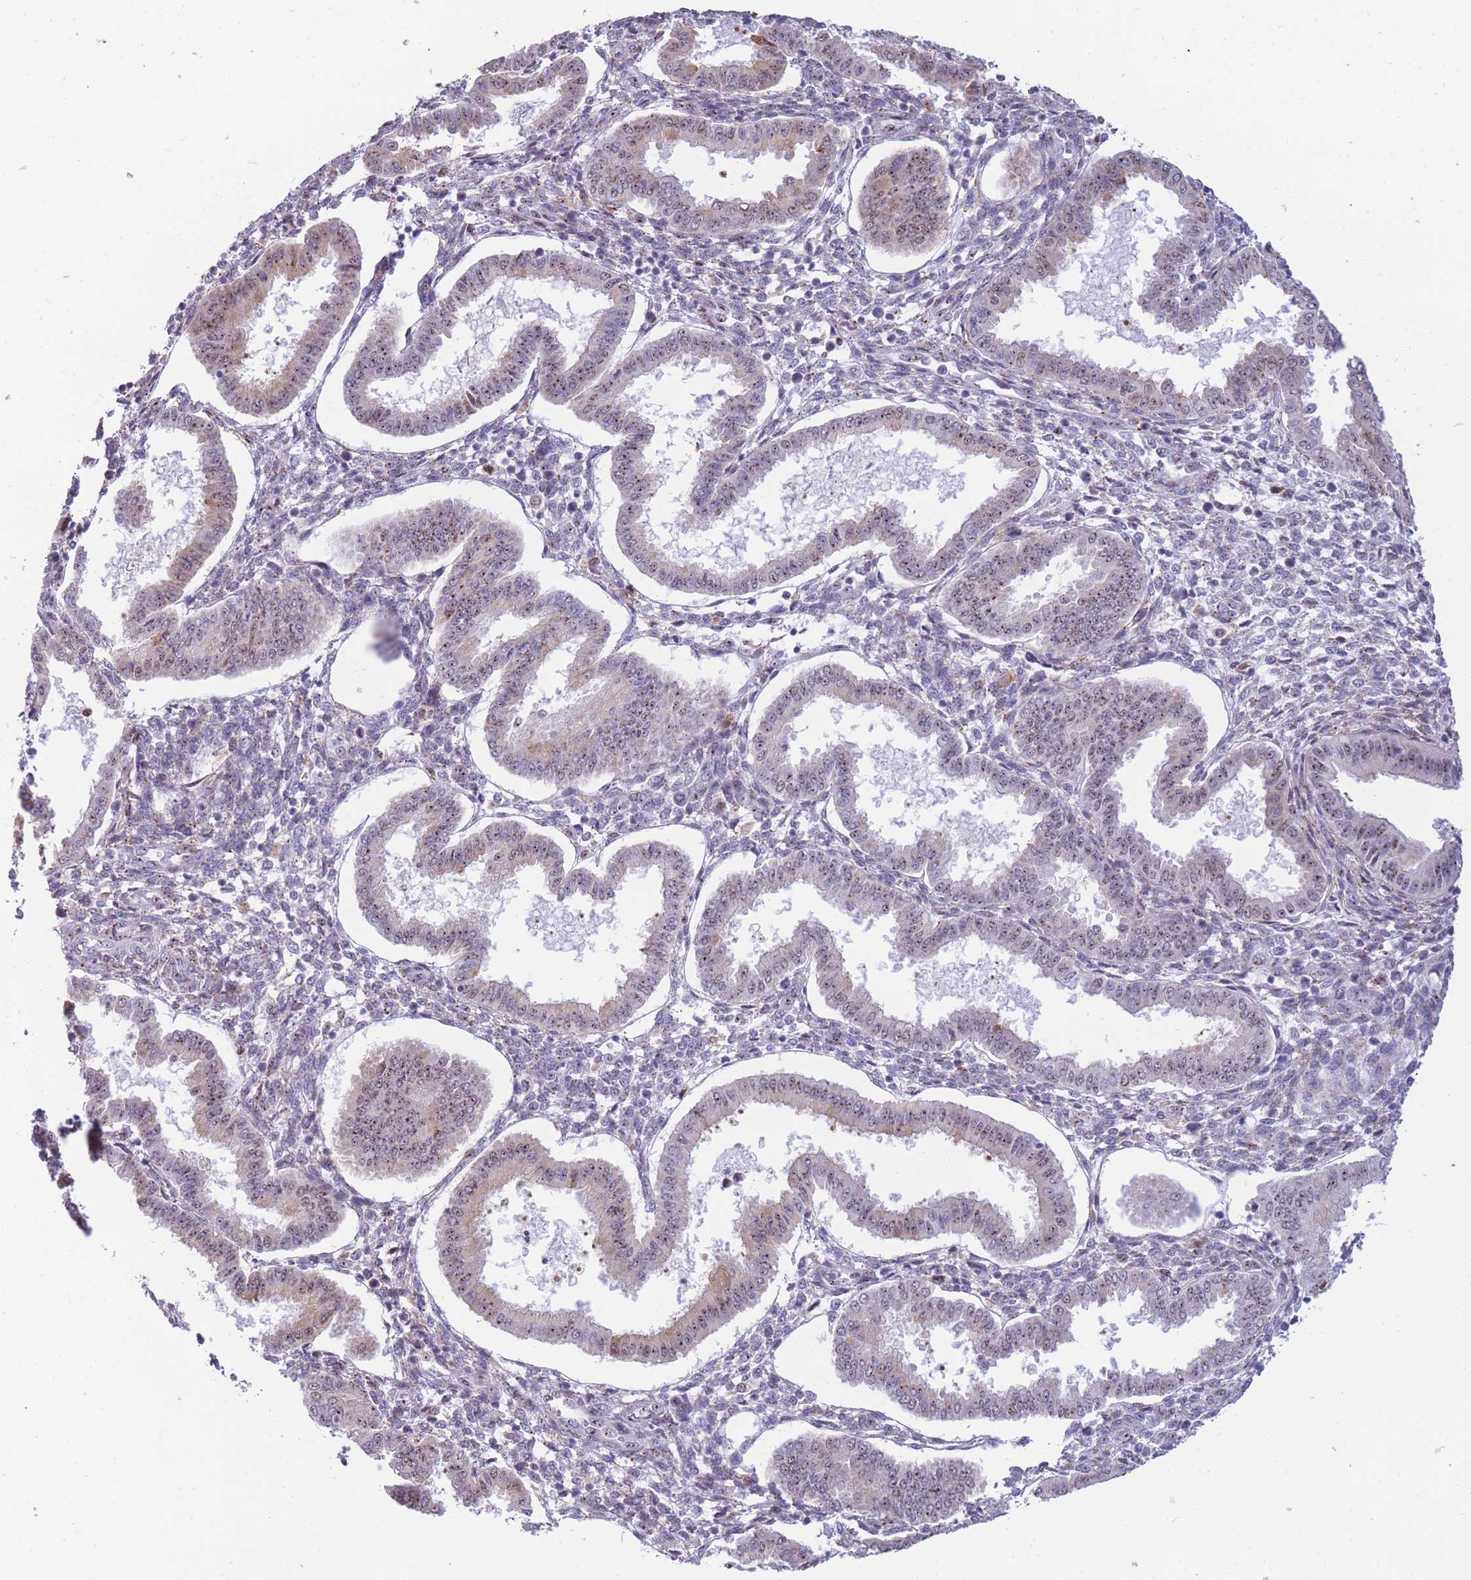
{"staining": {"intensity": "weak", "quantity": "<25%", "location": "nuclear"}, "tissue": "endometrium", "cell_type": "Cells in endometrial stroma", "image_type": "normal", "snomed": [{"axis": "morphology", "description": "Normal tissue, NOS"}, {"axis": "topography", "description": "Endometrium"}], "caption": "This micrograph is of normal endometrium stained with immunohistochemistry to label a protein in brown with the nuclei are counter-stained blue. There is no staining in cells in endometrial stroma.", "gene": "FAM153A", "patient": {"sex": "female", "age": 24}}